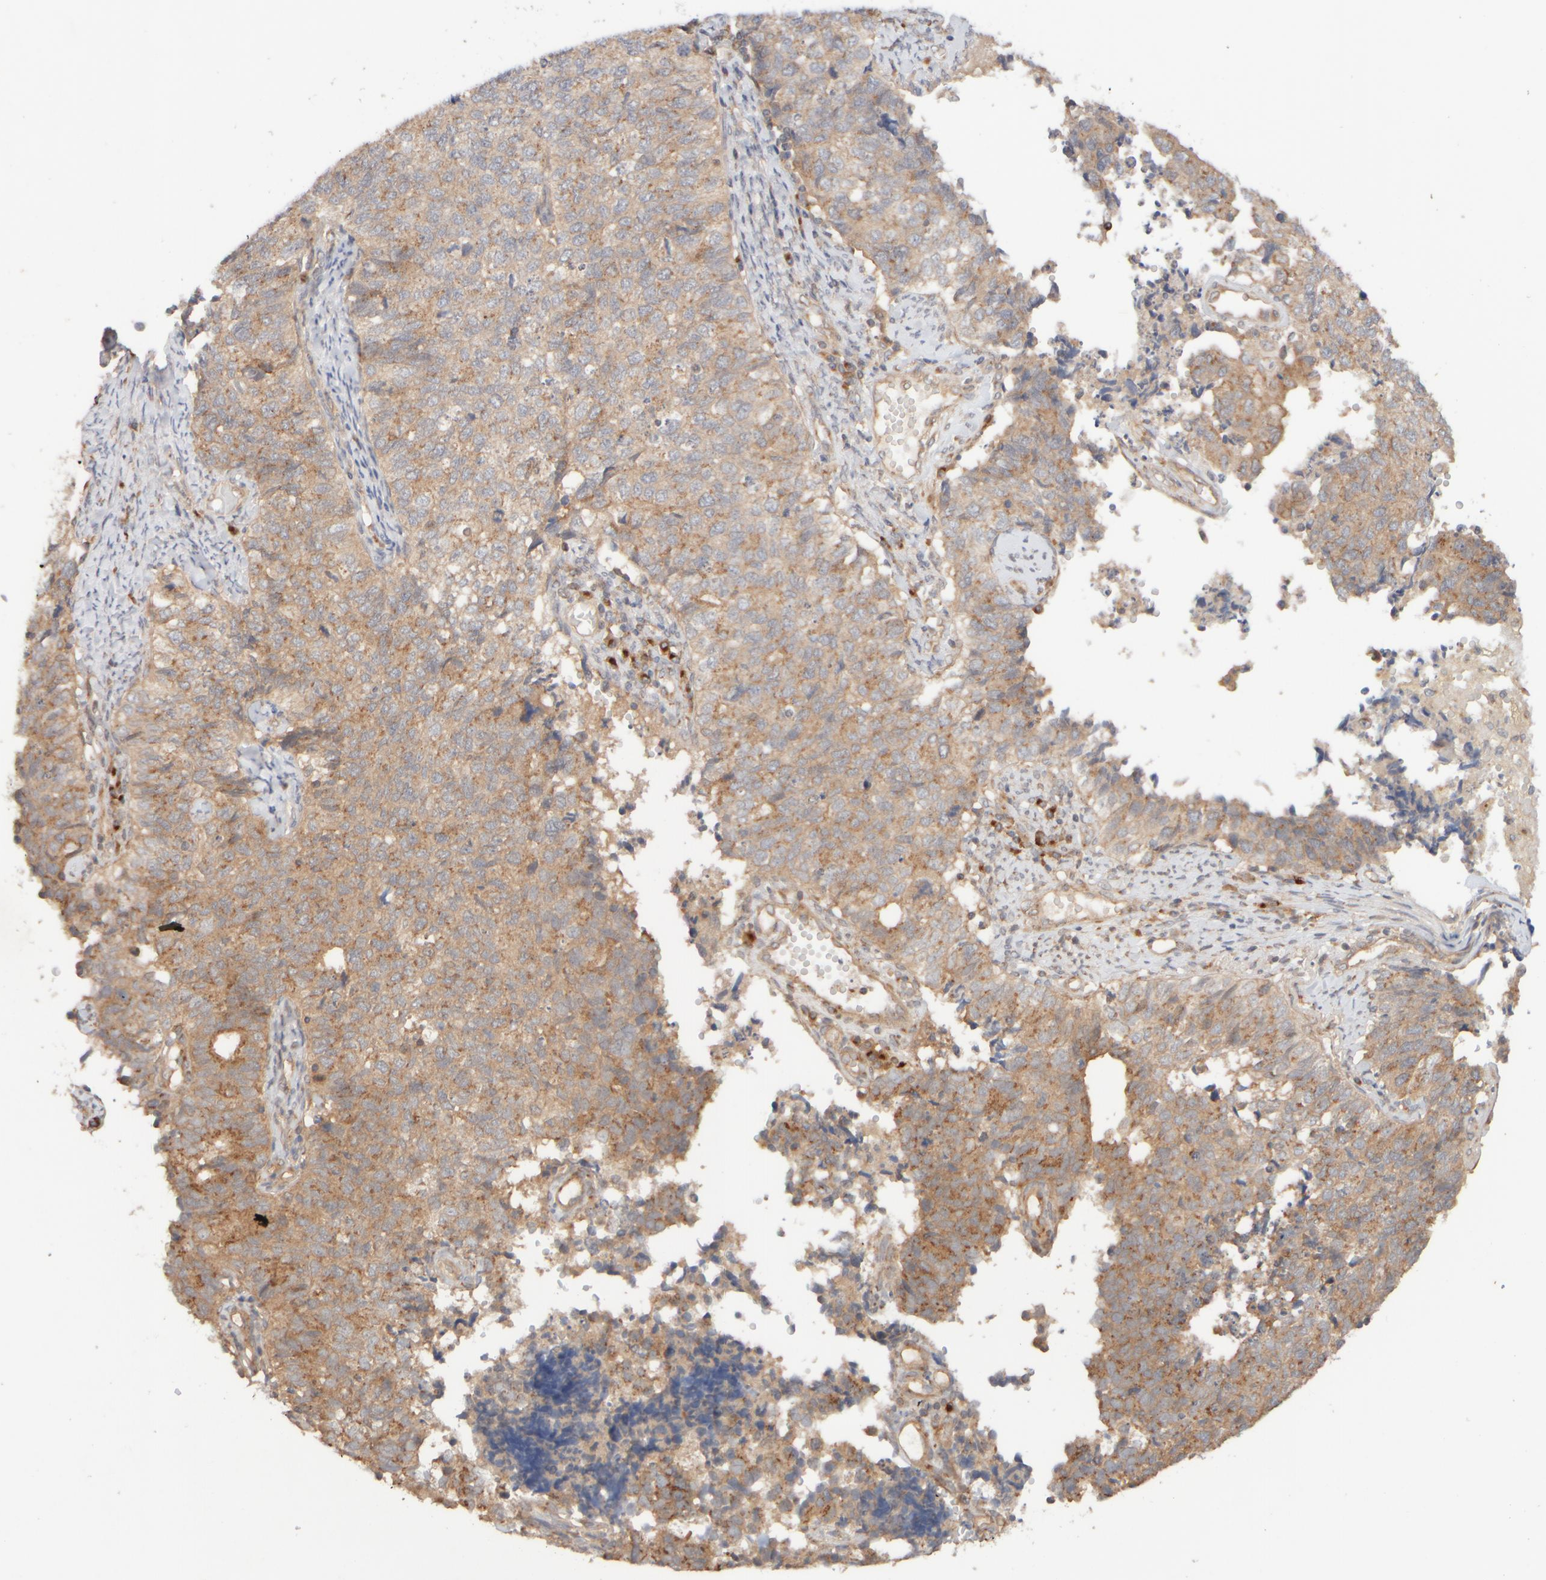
{"staining": {"intensity": "weak", "quantity": ">75%", "location": "cytoplasmic/membranous"}, "tissue": "cervical cancer", "cell_type": "Tumor cells", "image_type": "cancer", "snomed": [{"axis": "morphology", "description": "Squamous cell carcinoma, NOS"}, {"axis": "topography", "description": "Cervix"}], "caption": "Protein expression analysis of squamous cell carcinoma (cervical) reveals weak cytoplasmic/membranous staining in approximately >75% of tumor cells.", "gene": "RABEP1", "patient": {"sex": "female", "age": 63}}